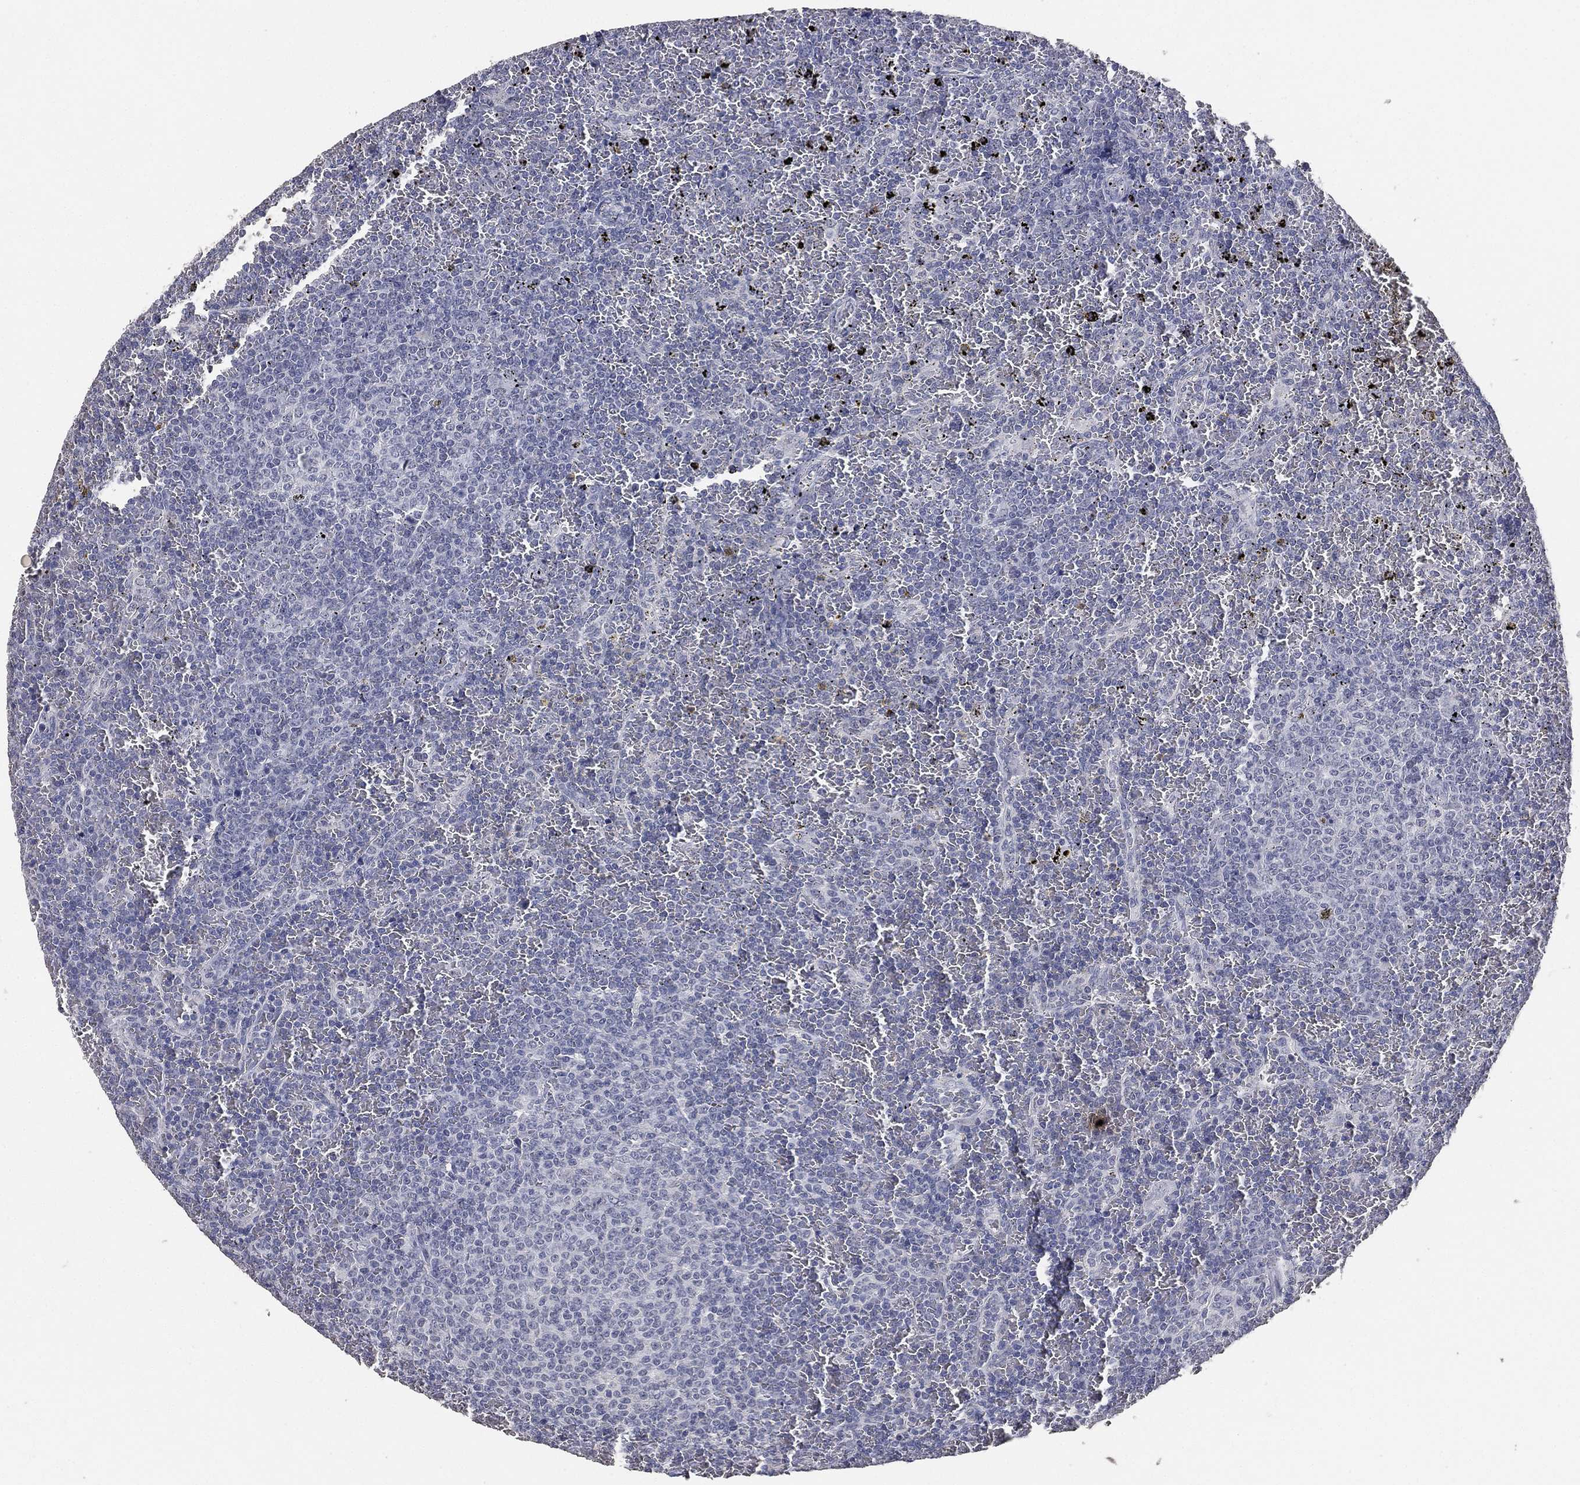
{"staining": {"intensity": "negative", "quantity": "none", "location": "none"}, "tissue": "lymphoma", "cell_type": "Tumor cells", "image_type": "cancer", "snomed": [{"axis": "morphology", "description": "Malignant lymphoma, non-Hodgkin's type, Low grade"}, {"axis": "topography", "description": "Spleen"}], "caption": "IHC of malignant lymphoma, non-Hodgkin's type (low-grade) displays no staining in tumor cells.", "gene": "DSG1", "patient": {"sex": "female", "age": 77}}